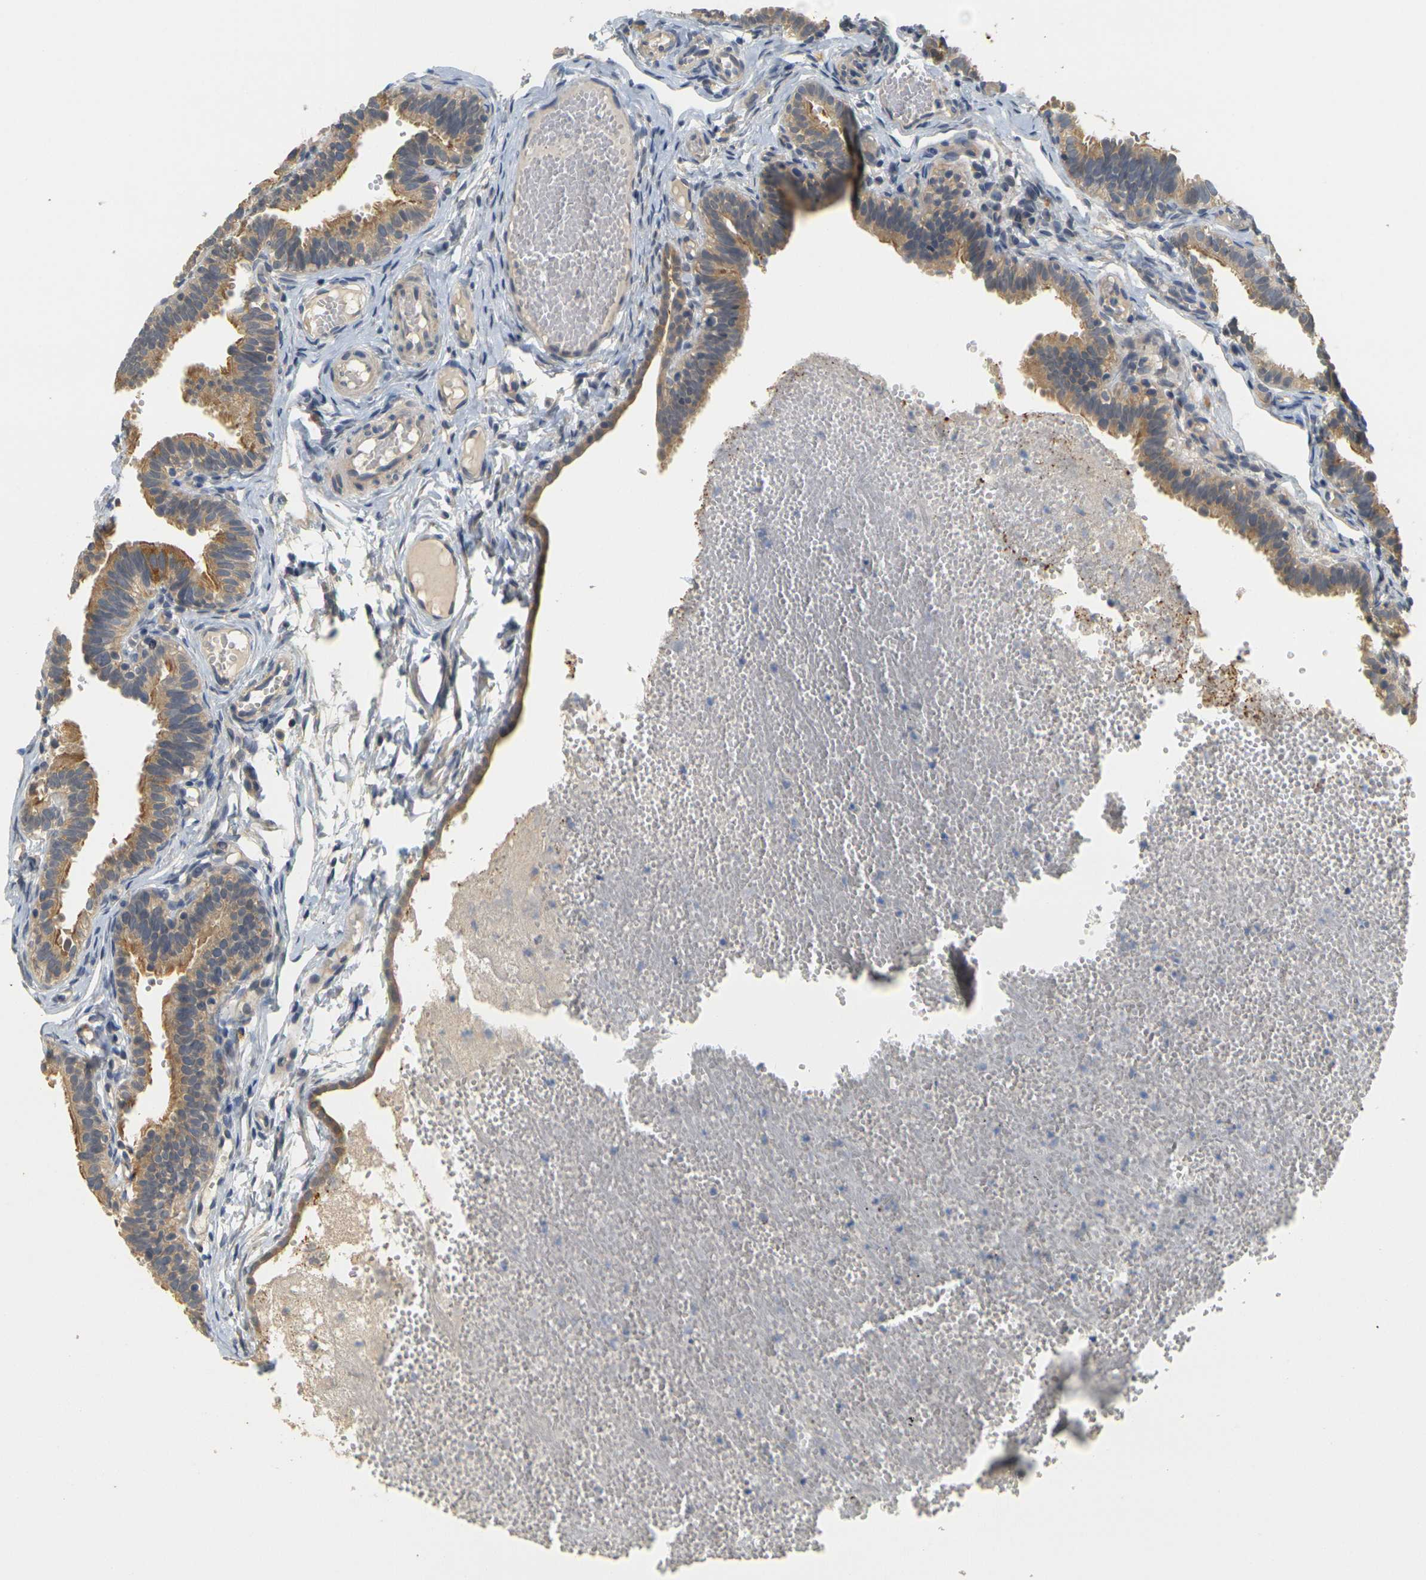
{"staining": {"intensity": "moderate", "quantity": ">75%", "location": "cytoplasmic/membranous"}, "tissue": "fallopian tube", "cell_type": "Glandular cells", "image_type": "normal", "snomed": [{"axis": "morphology", "description": "Normal tissue, NOS"}, {"axis": "topography", "description": "Fallopian tube"}, {"axis": "topography", "description": "Placenta"}], "caption": "There is medium levels of moderate cytoplasmic/membranous staining in glandular cells of normal fallopian tube, as demonstrated by immunohistochemical staining (brown color).", "gene": "GDAP1", "patient": {"sex": "female", "age": 34}}